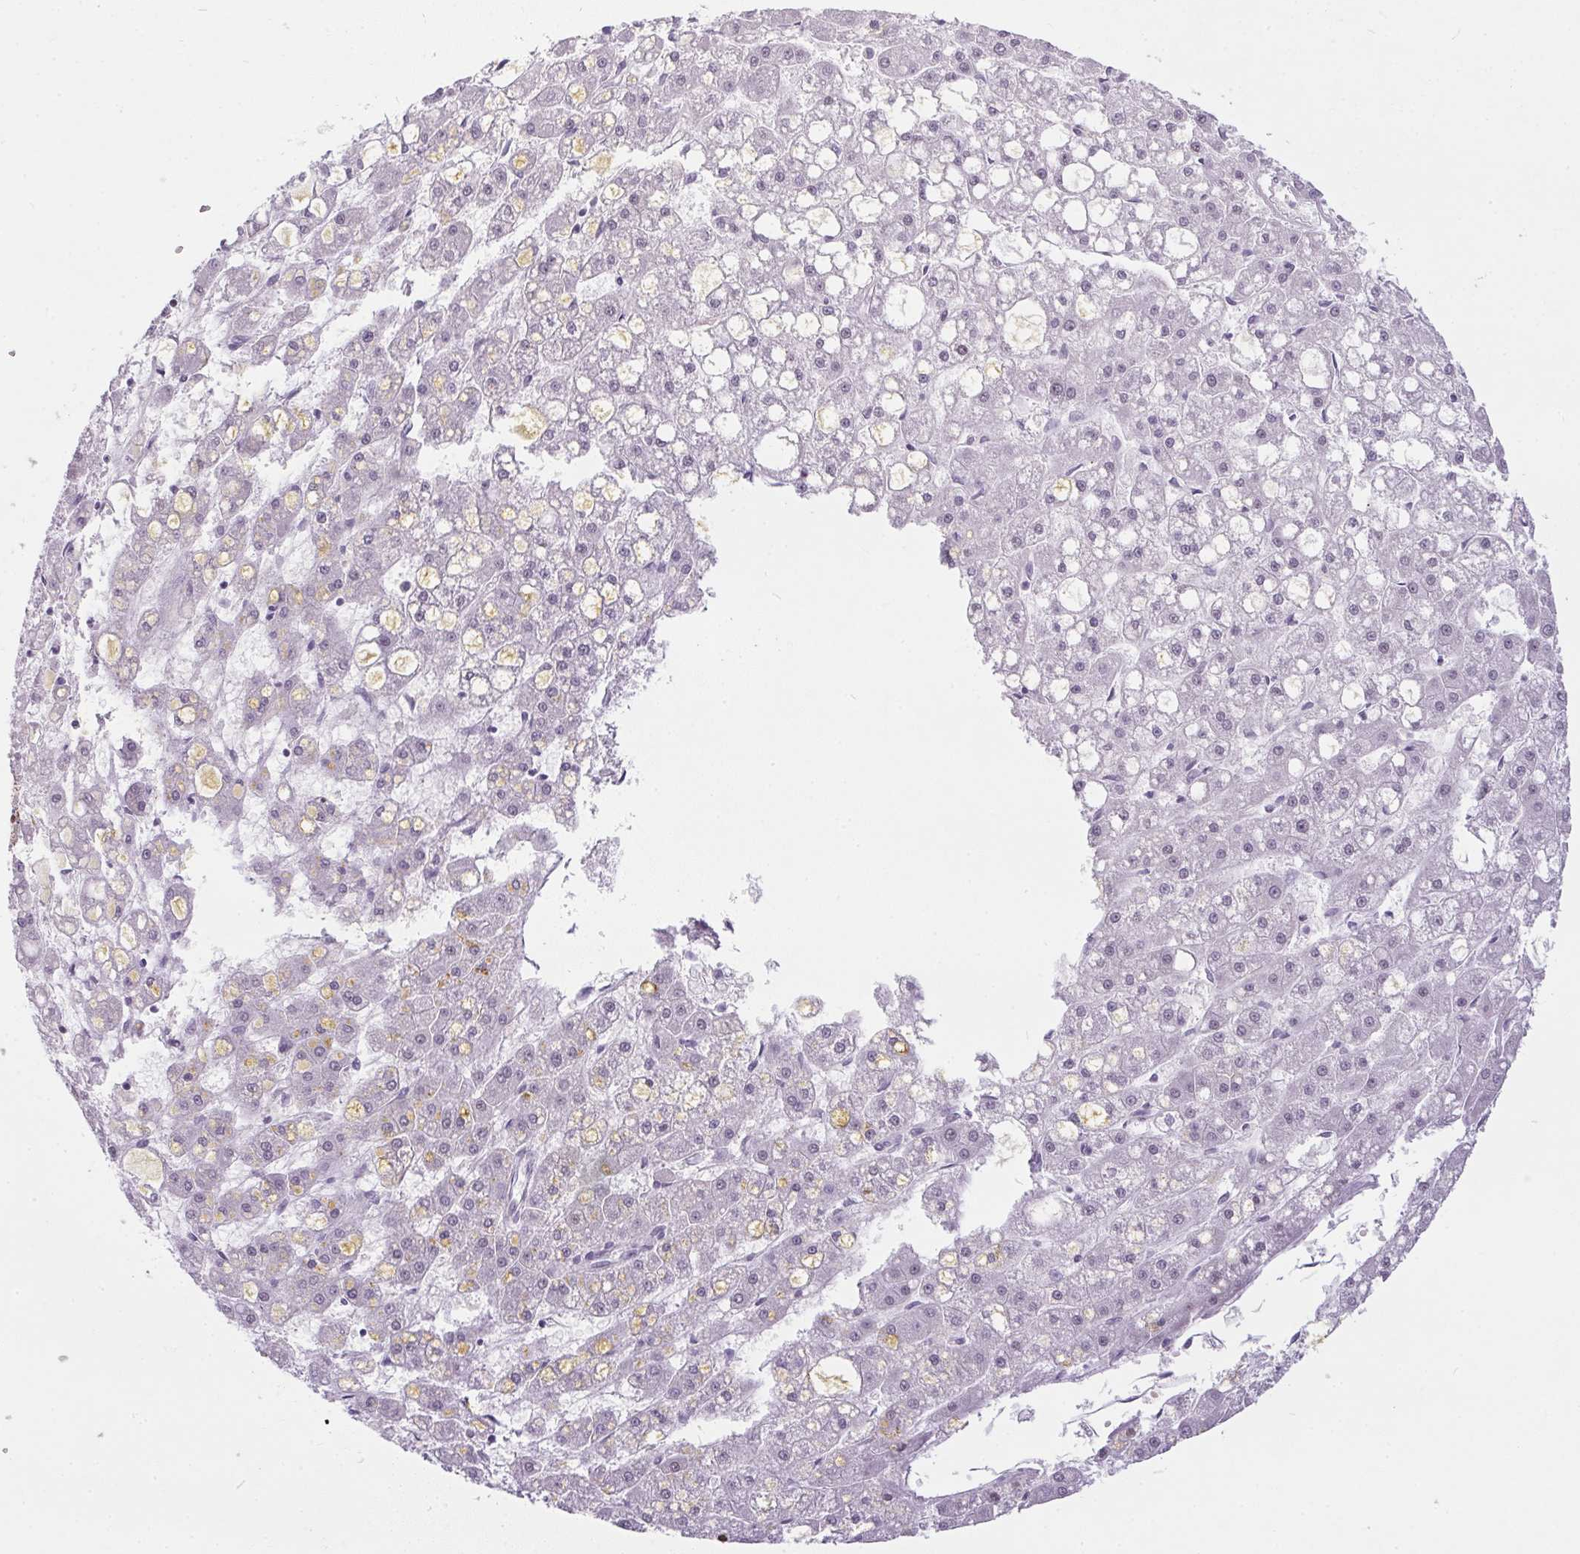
{"staining": {"intensity": "negative", "quantity": "none", "location": "none"}, "tissue": "liver cancer", "cell_type": "Tumor cells", "image_type": "cancer", "snomed": [{"axis": "morphology", "description": "Carcinoma, Hepatocellular, NOS"}, {"axis": "topography", "description": "Liver"}], "caption": "Immunohistochemistry (IHC) micrograph of human liver cancer stained for a protein (brown), which displays no positivity in tumor cells.", "gene": "PAGE3", "patient": {"sex": "male", "age": 67}}